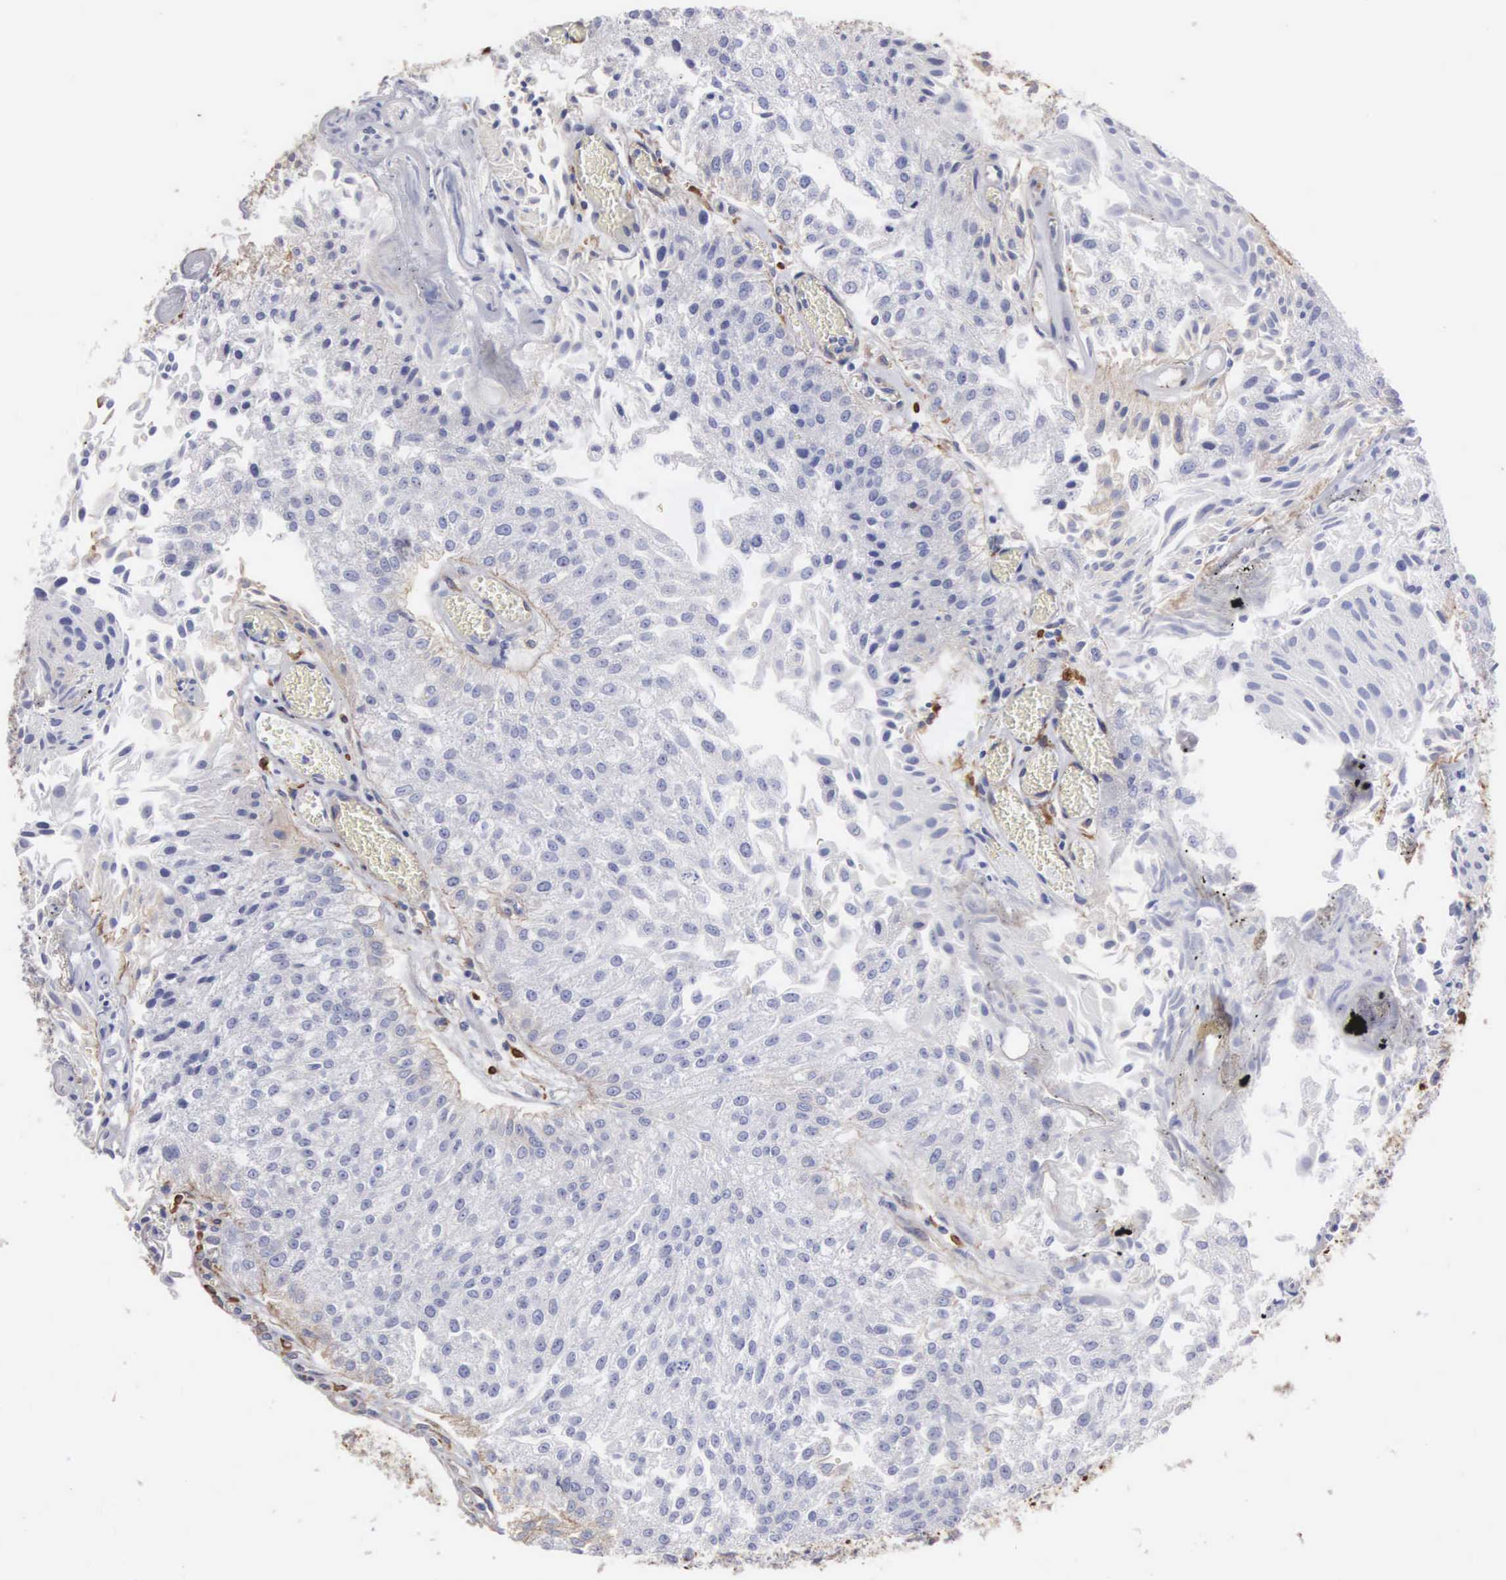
{"staining": {"intensity": "negative", "quantity": "none", "location": "none"}, "tissue": "urothelial cancer", "cell_type": "Tumor cells", "image_type": "cancer", "snomed": [{"axis": "morphology", "description": "Urothelial carcinoma, Low grade"}, {"axis": "topography", "description": "Urinary bladder"}], "caption": "Urothelial cancer stained for a protein using immunohistochemistry displays no staining tumor cells.", "gene": "LIN52", "patient": {"sex": "male", "age": 86}}